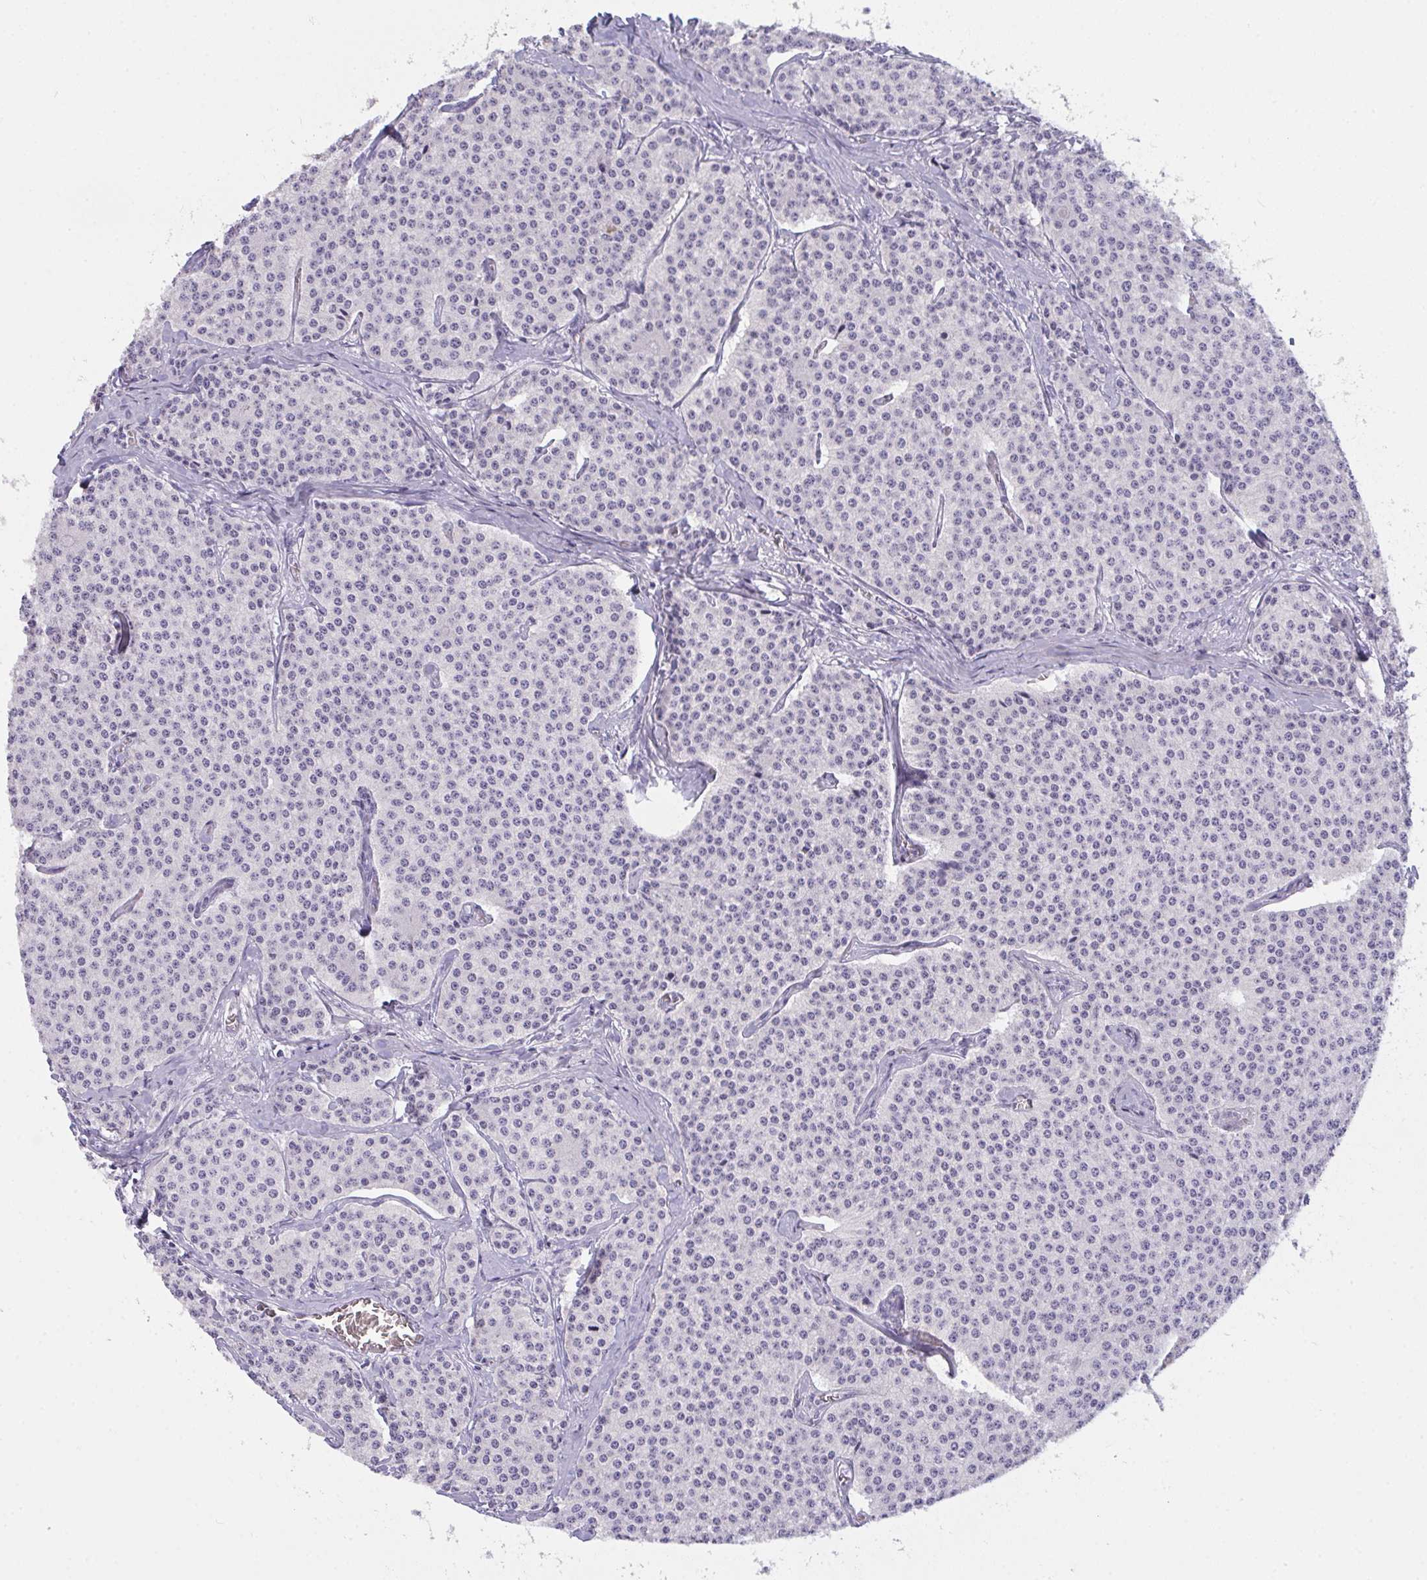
{"staining": {"intensity": "negative", "quantity": "none", "location": "none"}, "tissue": "carcinoid", "cell_type": "Tumor cells", "image_type": "cancer", "snomed": [{"axis": "morphology", "description": "Carcinoid, malignant, NOS"}, {"axis": "topography", "description": "Small intestine"}], "caption": "Tumor cells show no significant protein expression in carcinoid. Brightfield microscopy of immunohistochemistry (IHC) stained with DAB (3,3'-diaminobenzidine) (brown) and hematoxylin (blue), captured at high magnification.", "gene": "SEMA6B", "patient": {"sex": "female", "age": 64}}